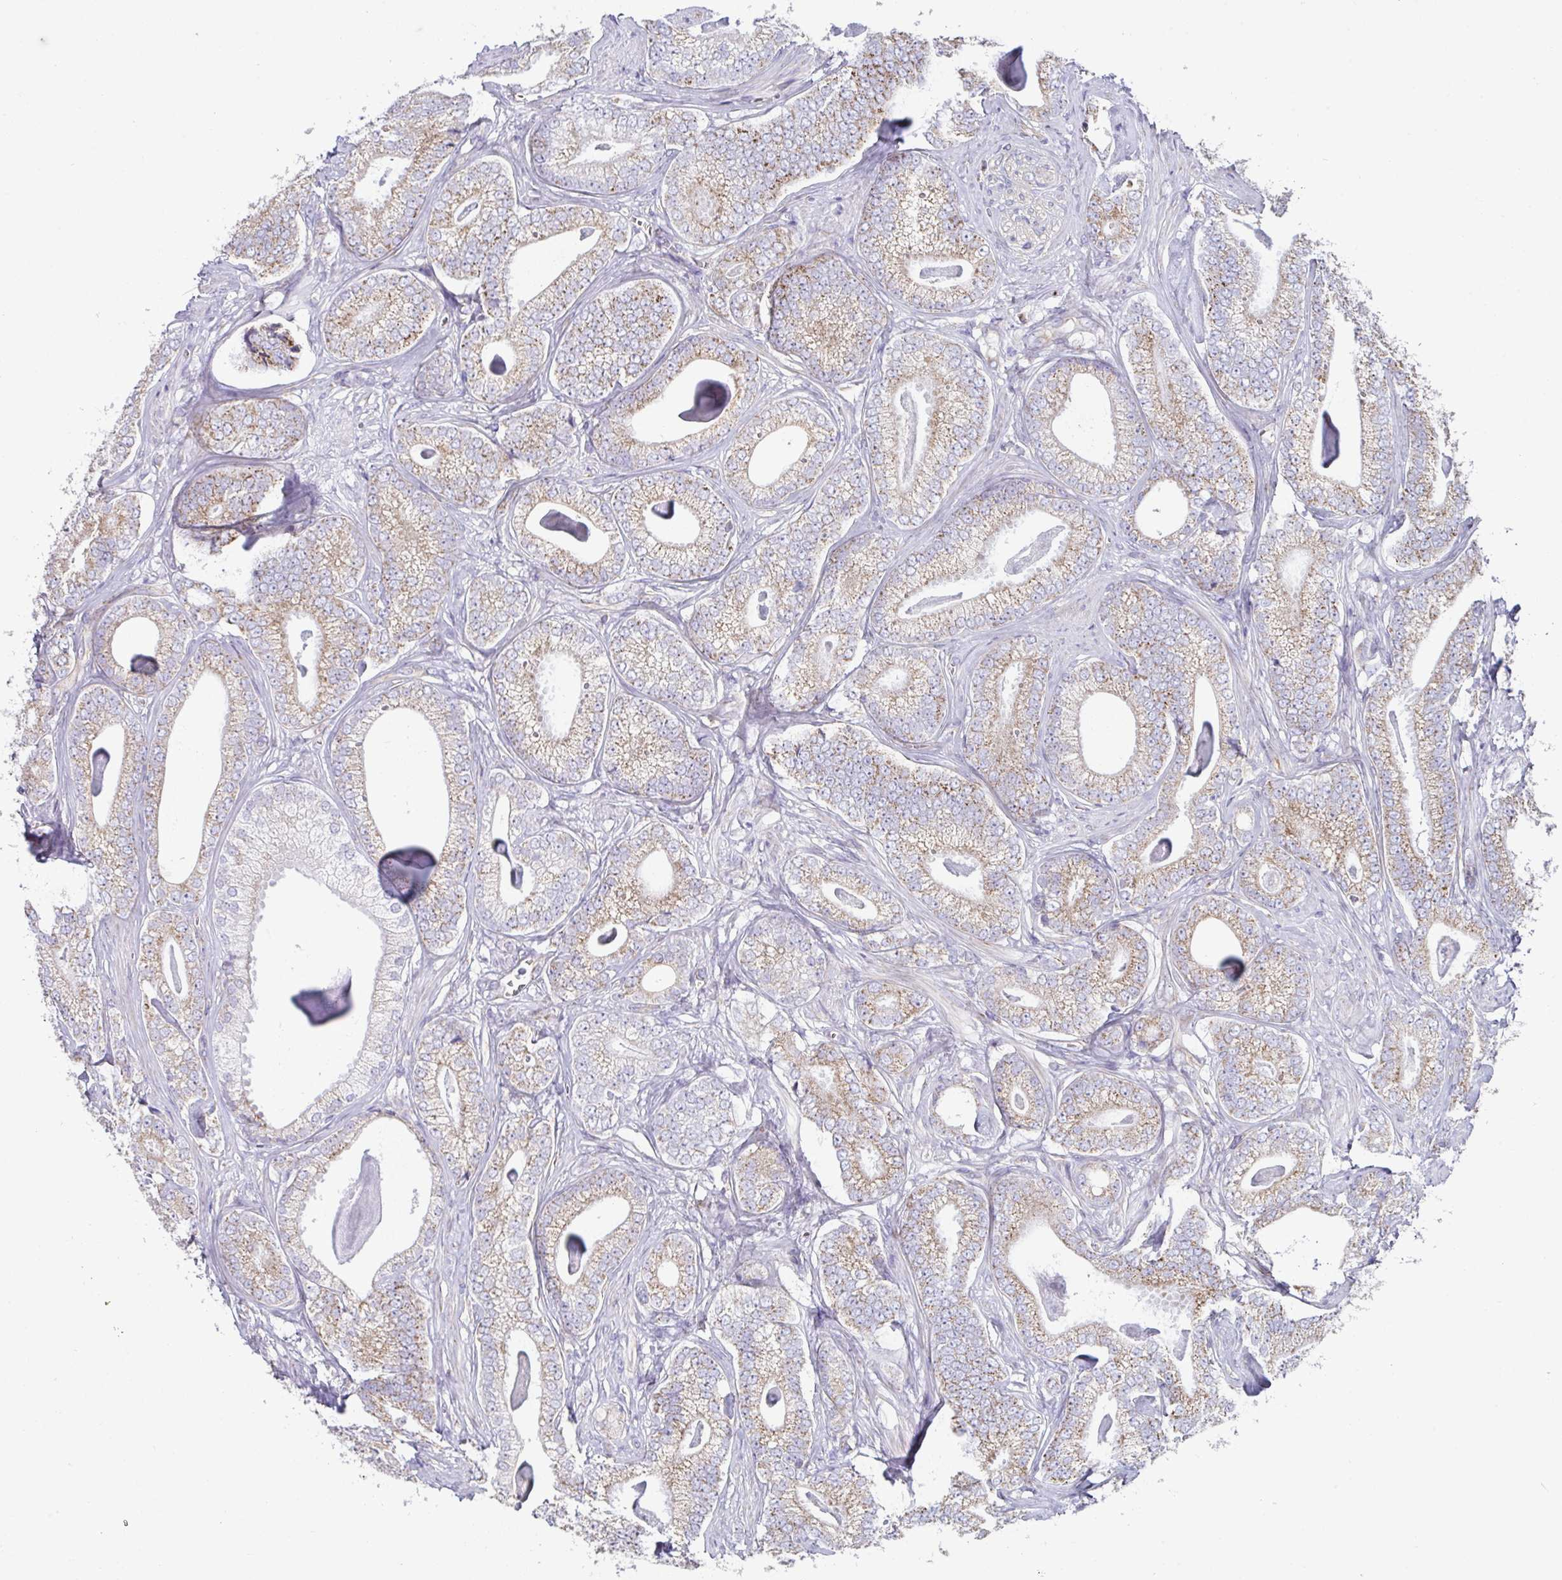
{"staining": {"intensity": "moderate", "quantity": ">75%", "location": "cytoplasmic/membranous"}, "tissue": "prostate cancer", "cell_type": "Tumor cells", "image_type": "cancer", "snomed": [{"axis": "morphology", "description": "Adenocarcinoma, Low grade"}, {"axis": "topography", "description": "Prostate"}], "caption": "Immunohistochemical staining of prostate cancer (low-grade adenocarcinoma) exhibits moderate cytoplasmic/membranous protein expression in about >75% of tumor cells.", "gene": "DOK7", "patient": {"sex": "male", "age": 63}}